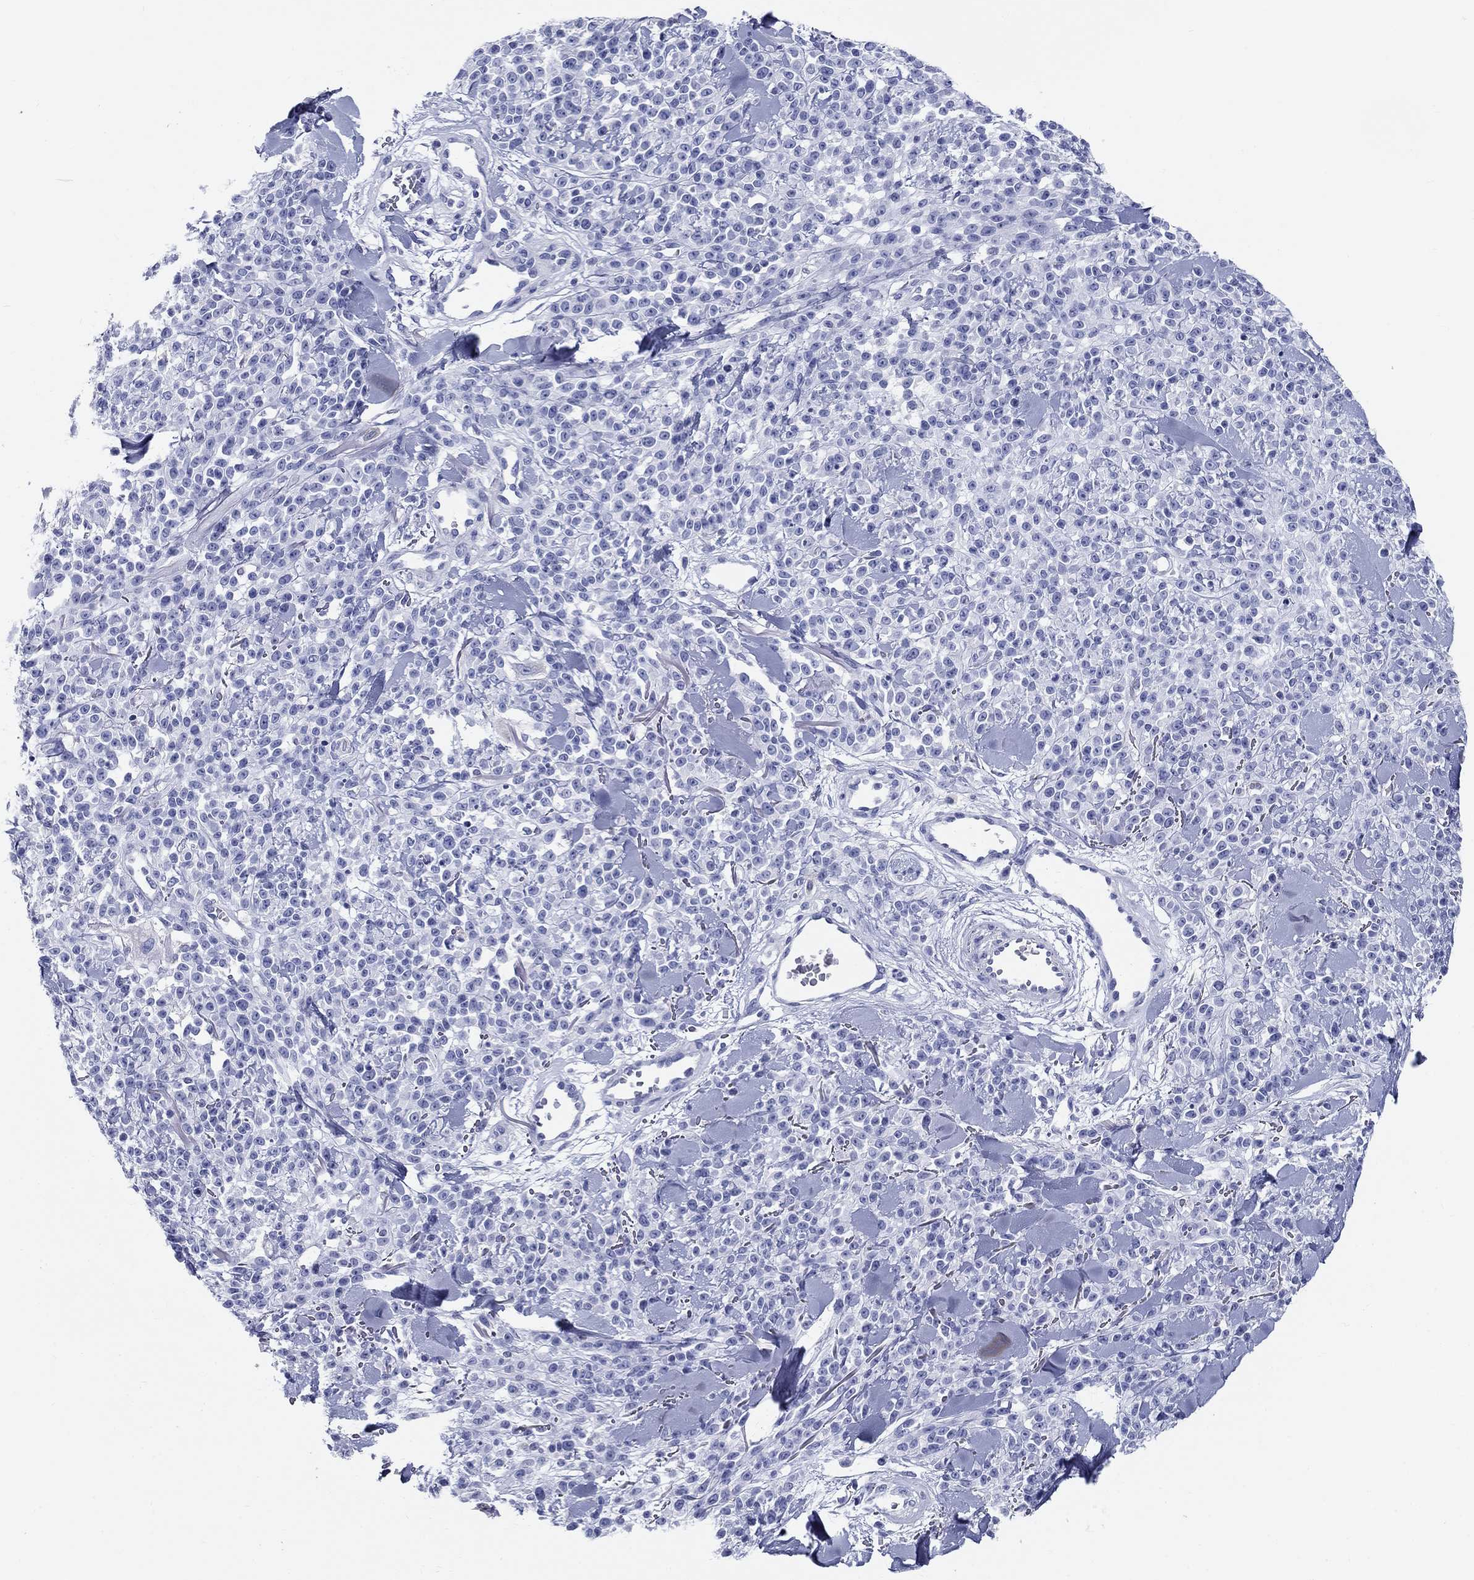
{"staining": {"intensity": "negative", "quantity": "none", "location": "none"}, "tissue": "melanoma", "cell_type": "Tumor cells", "image_type": "cancer", "snomed": [{"axis": "morphology", "description": "Malignant melanoma, NOS"}, {"axis": "topography", "description": "Skin"}, {"axis": "topography", "description": "Skin of trunk"}], "caption": "IHC histopathology image of malignant melanoma stained for a protein (brown), which reveals no staining in tumor cells.", "gene": "UPB1", "patient": {"sex": "male", "age": 74}}